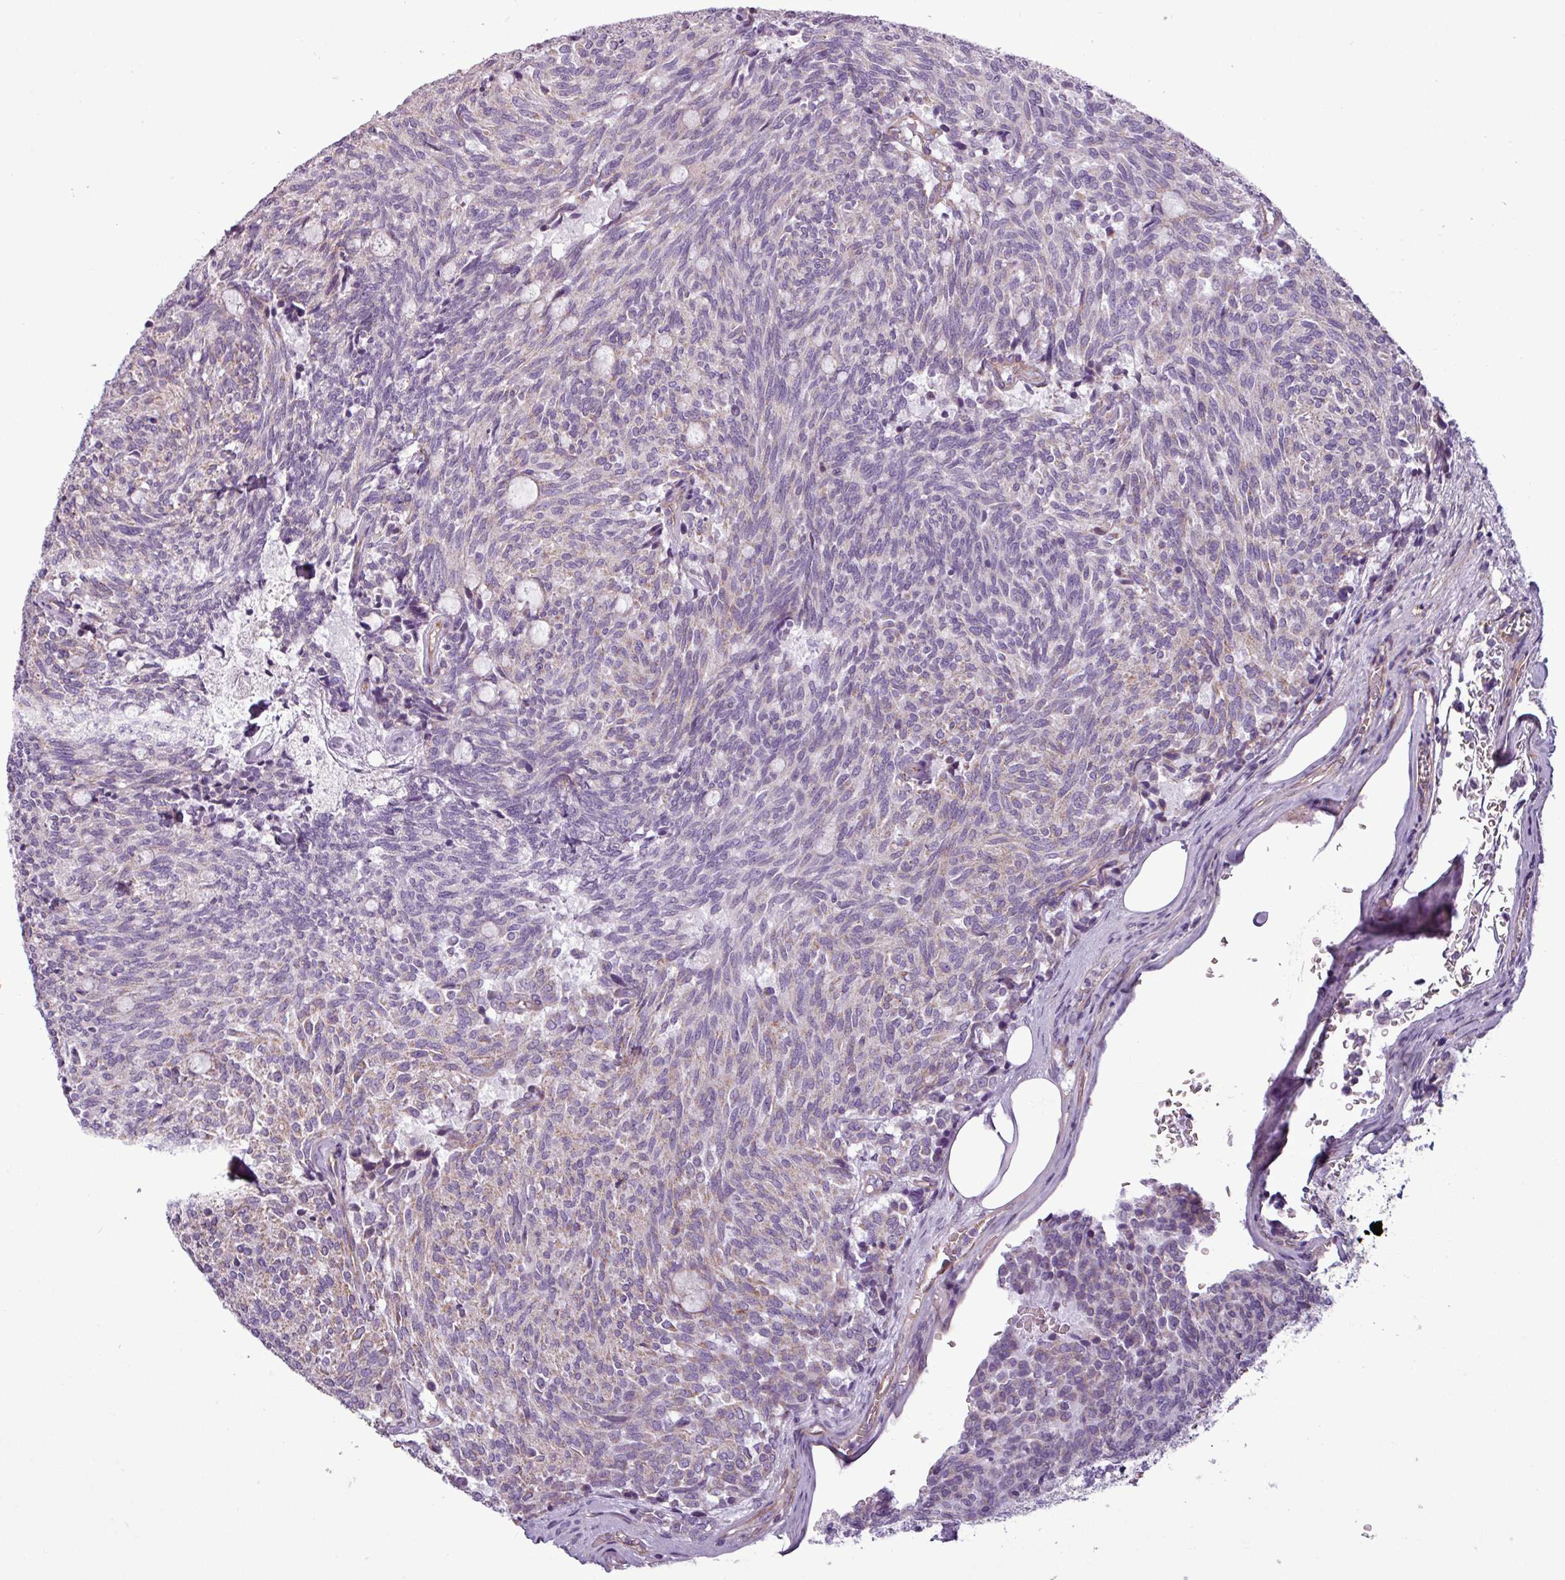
{"staining": {"intensity": "weak", "quantity": "<25%", "location": "cytoplasmic/membranous"}, "tissue": "carcinoid", "cell_type": "Tumor cells", "image_type": "cancer", "snomed": [{"axis": "morphology", "description": "Carcinoid, malignant, NOS"}, {"axis": "topography", "description": "Pancreas"}], "caption": "Tumor cells show no significant expression in malignant carcinoid.", "gene": "BTN2A2", "patient": {"sex": "female", "age": 54}}